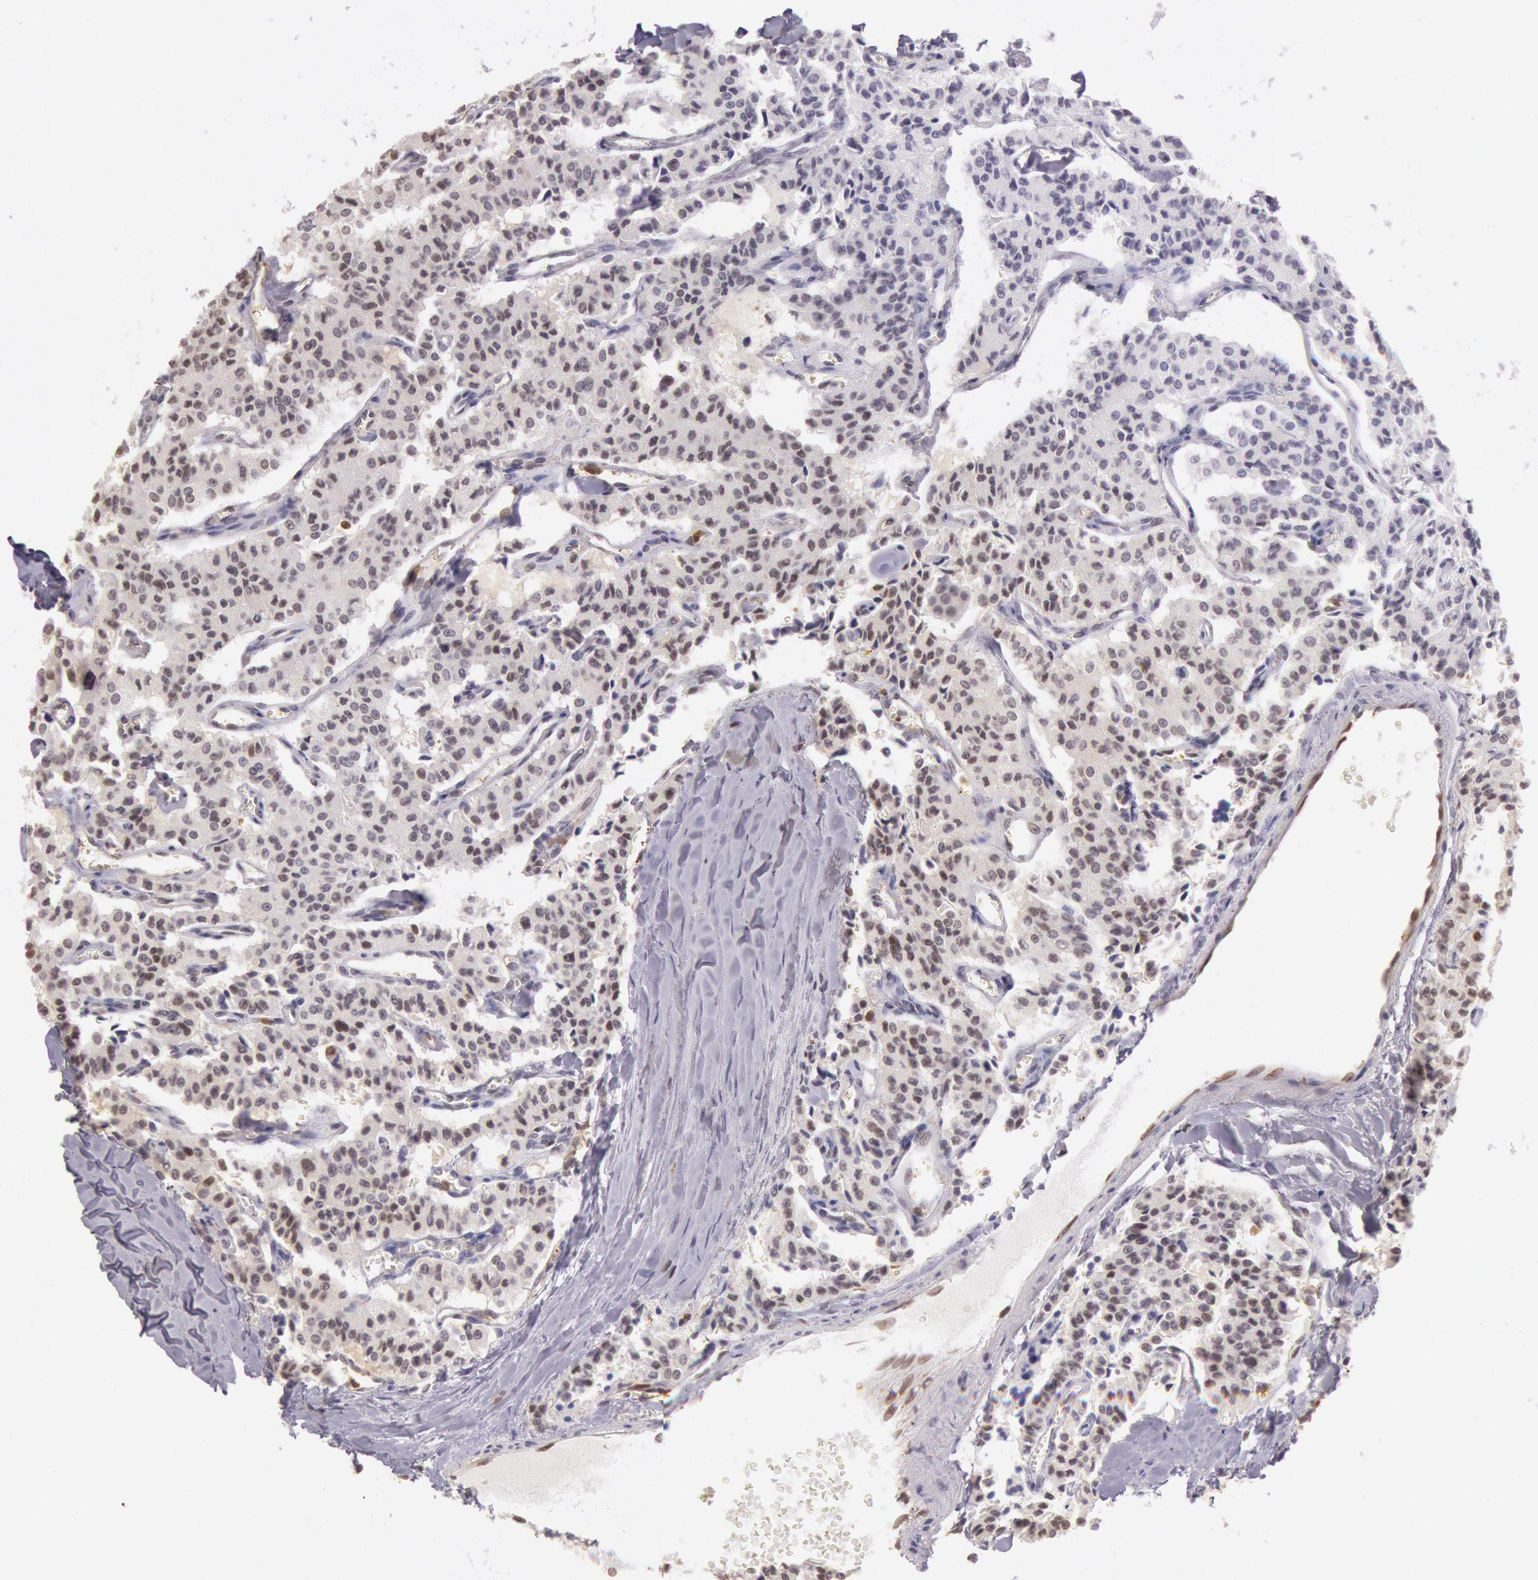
{"staining": {"intensity": "weak", "quantity": "<25%", "location": "nuclear"}, "tissue": "carcinoid", "cell_type": "Tumor cells", "image_type": "cancer", "snomed": [{"axis": "morphology", "description": "Carcinoid, malignant, NOS"}, {"axis": "topography", "description": "Bronchus"}], "caption": "Immunohistochemistry (IHC) histopathology image of neoplastic tissue: human carcinoid (malignant) stained with DAB (3,3'-diaminobenzidine) demonstrates no significant protein positivity in tumor cells.", "gene": "HIF1A", "patient": {"sex": "male", "age": 55}}